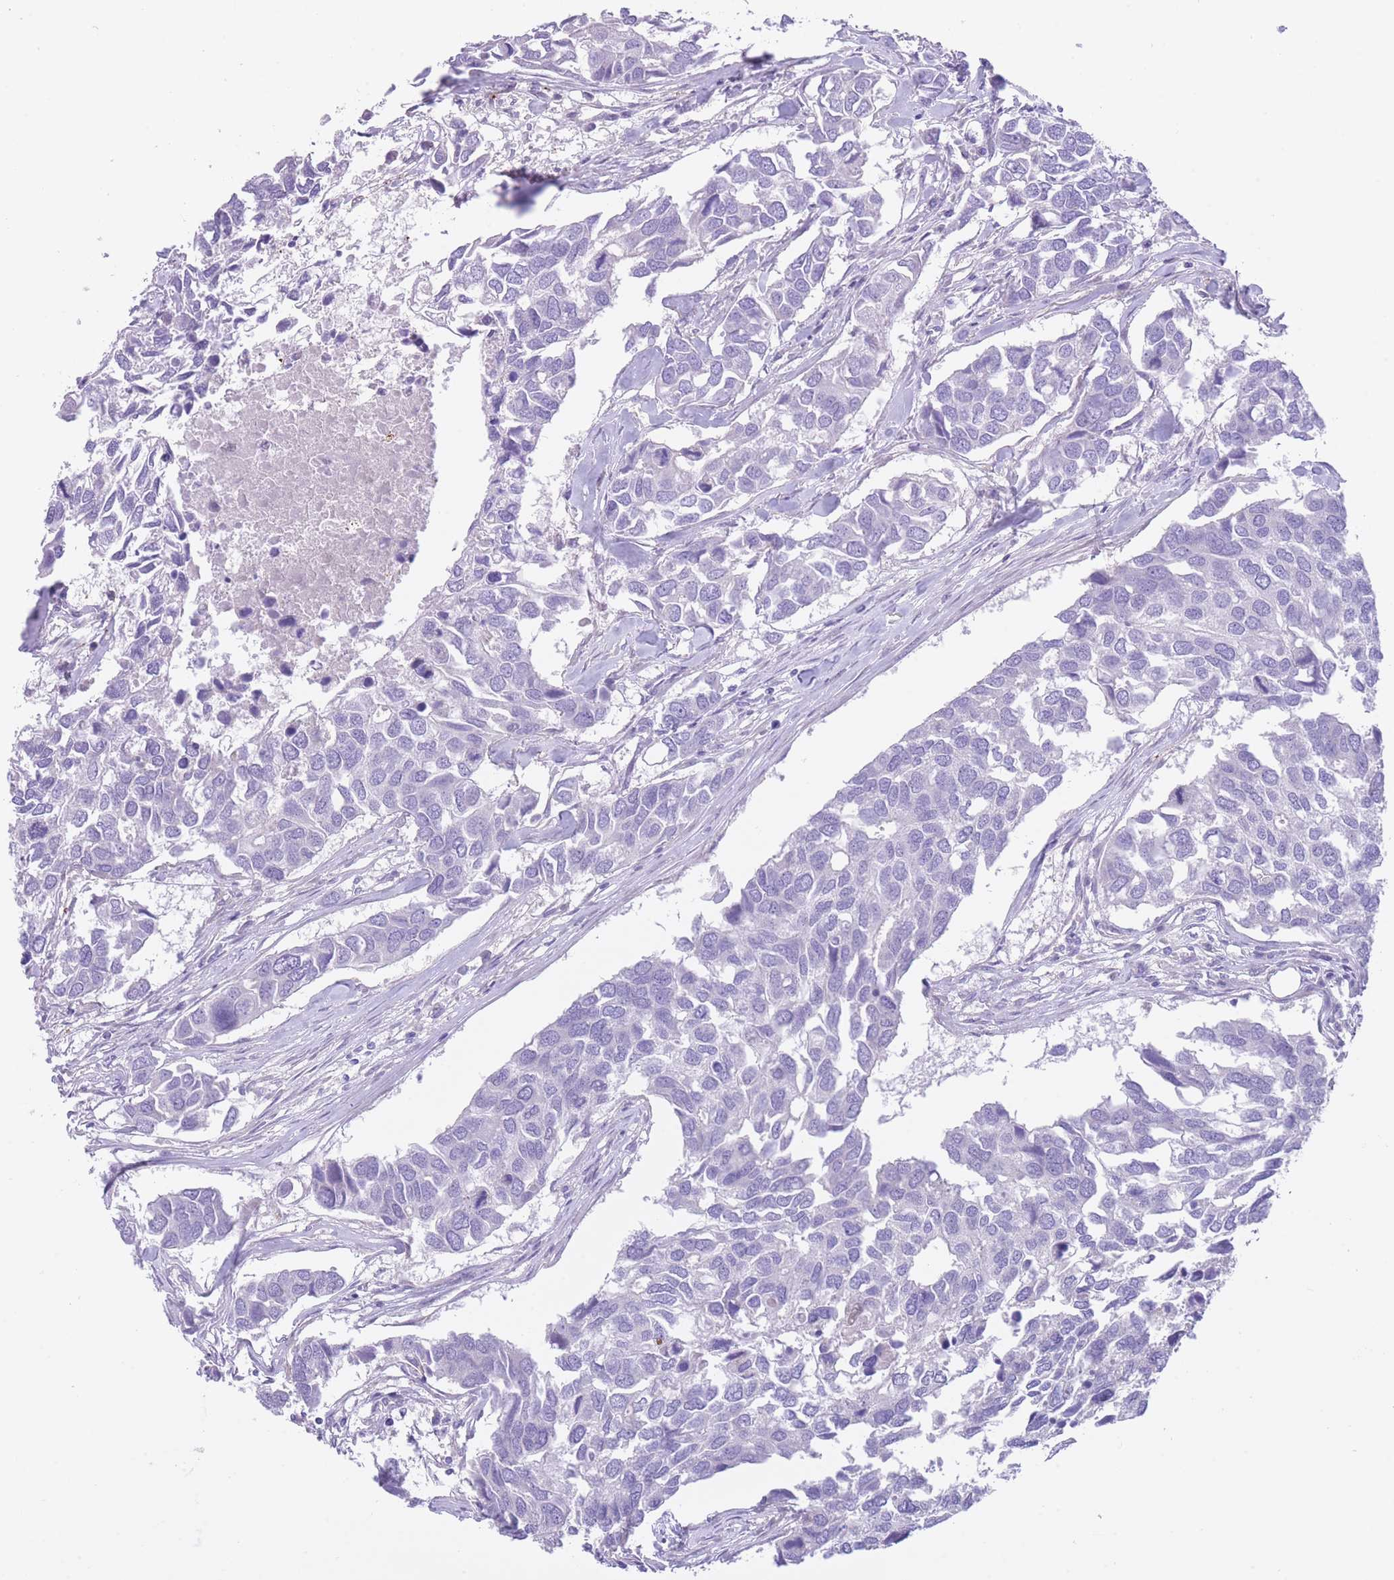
{"staining": {"intensity": "negative", "quantity": "none", "location": "none"}, "tissue": "breast cancer", "cell_type": "Tumor cells", "image_type": "cancer", "snomed": [{"axis": "morphology", "description": "Duct carcinoma"}, {"axis": "topography", "description": "Breast"}], "caption": "Breast cancer stained for a protein using immunohistochemistry (IHC) demonstrates no positivity tumor cells.", "gene": "QTRT1", "patient": {"sex": "female", "age": 83}}